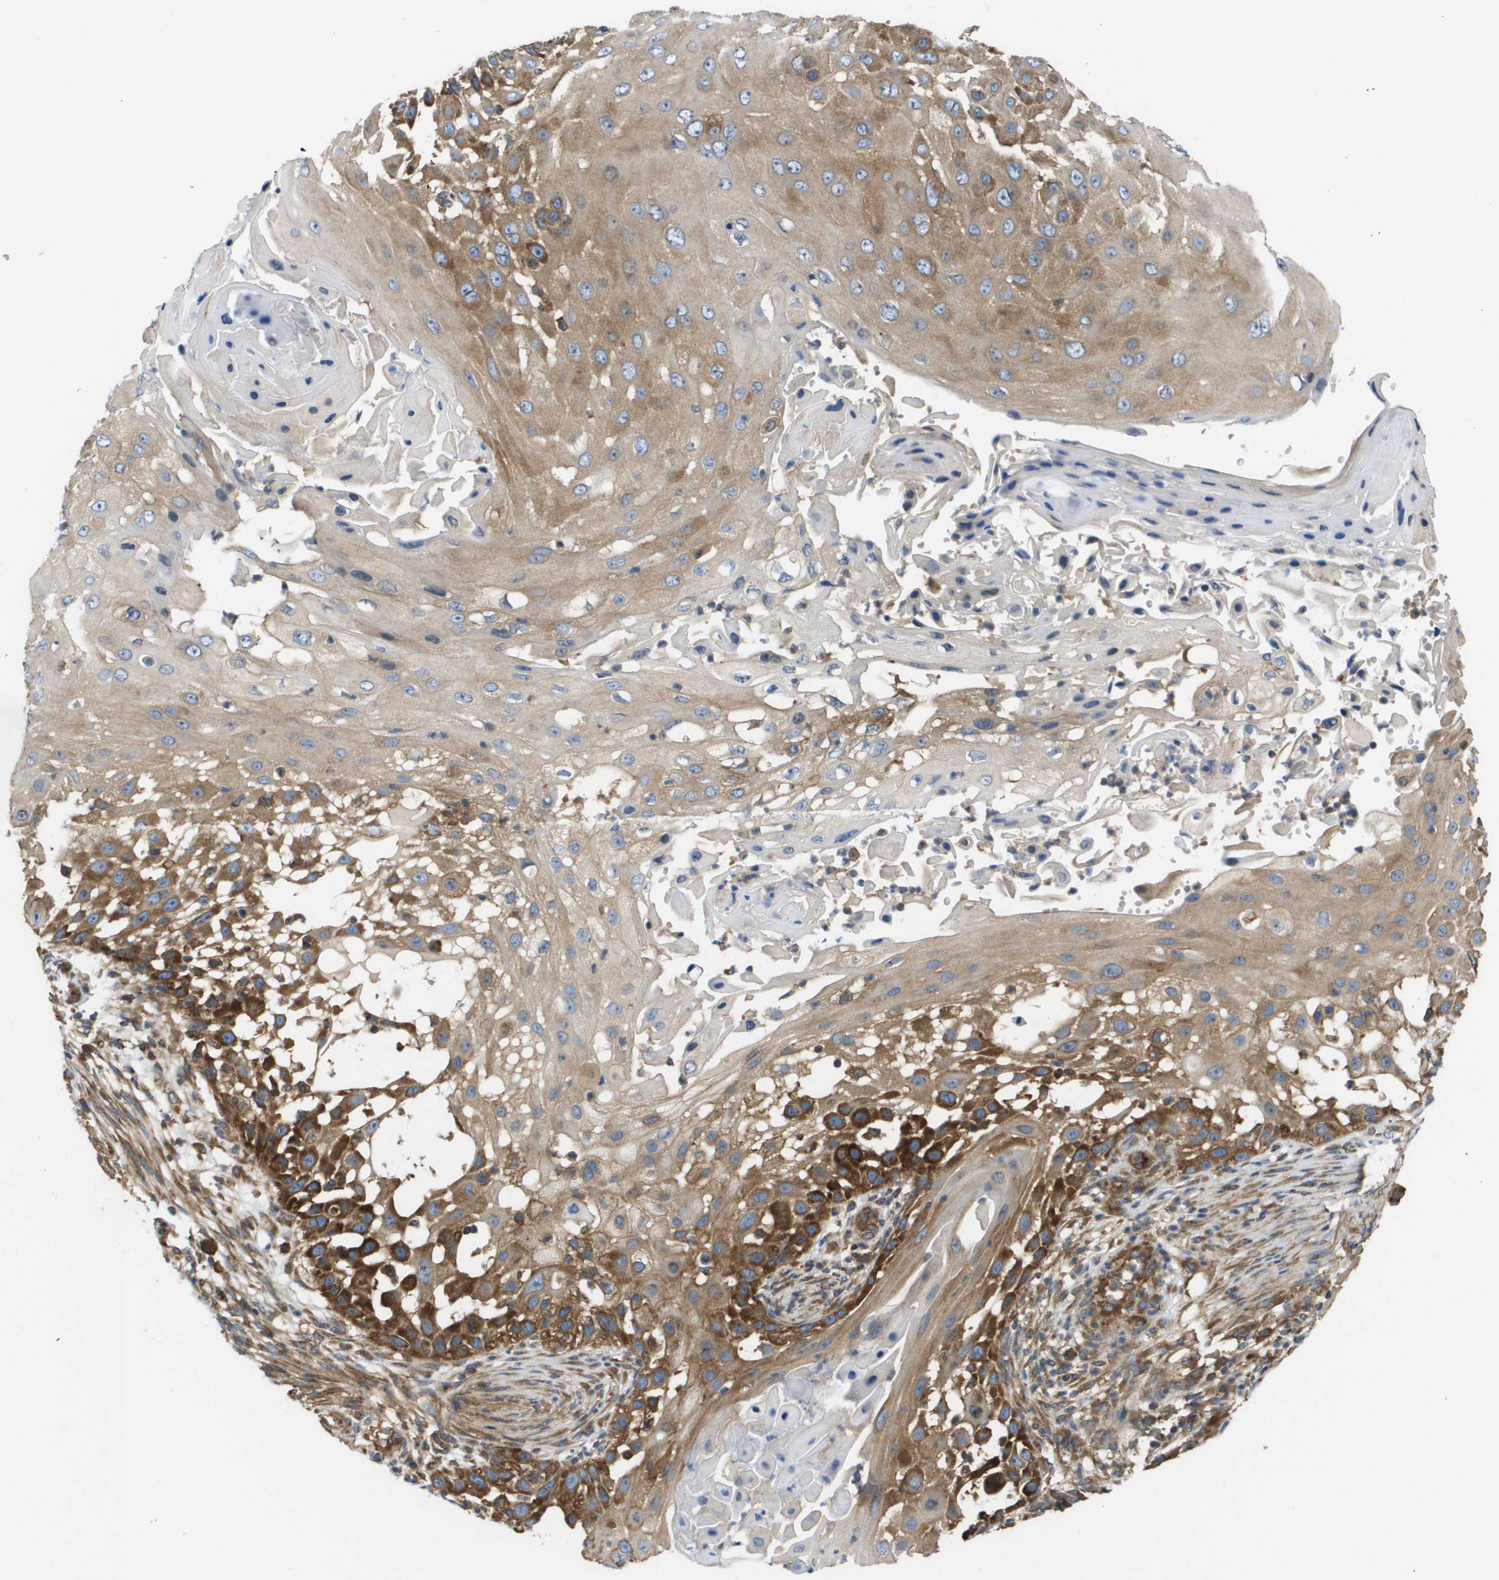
{"staining": {"intensity": "strong", "quantity": "25%-75%", "location": "cytoplasmic/membranous"}, "tissue": "skin cancer", "cell_type": "Tumor cells", "image_type": "cancer", "snomed": [{"axis": "morphology", "description": "Squamous cell carcinoma, NOS"}, {"axis": "topography", "description": "Skin"}], "caption": "Strong cytoplasmic/membranous expression is seen in about 25%-75% of tumor cells in skin cancer.", "gene": "EIF4G2", "patient": {"sex": "female", "age": 44}}